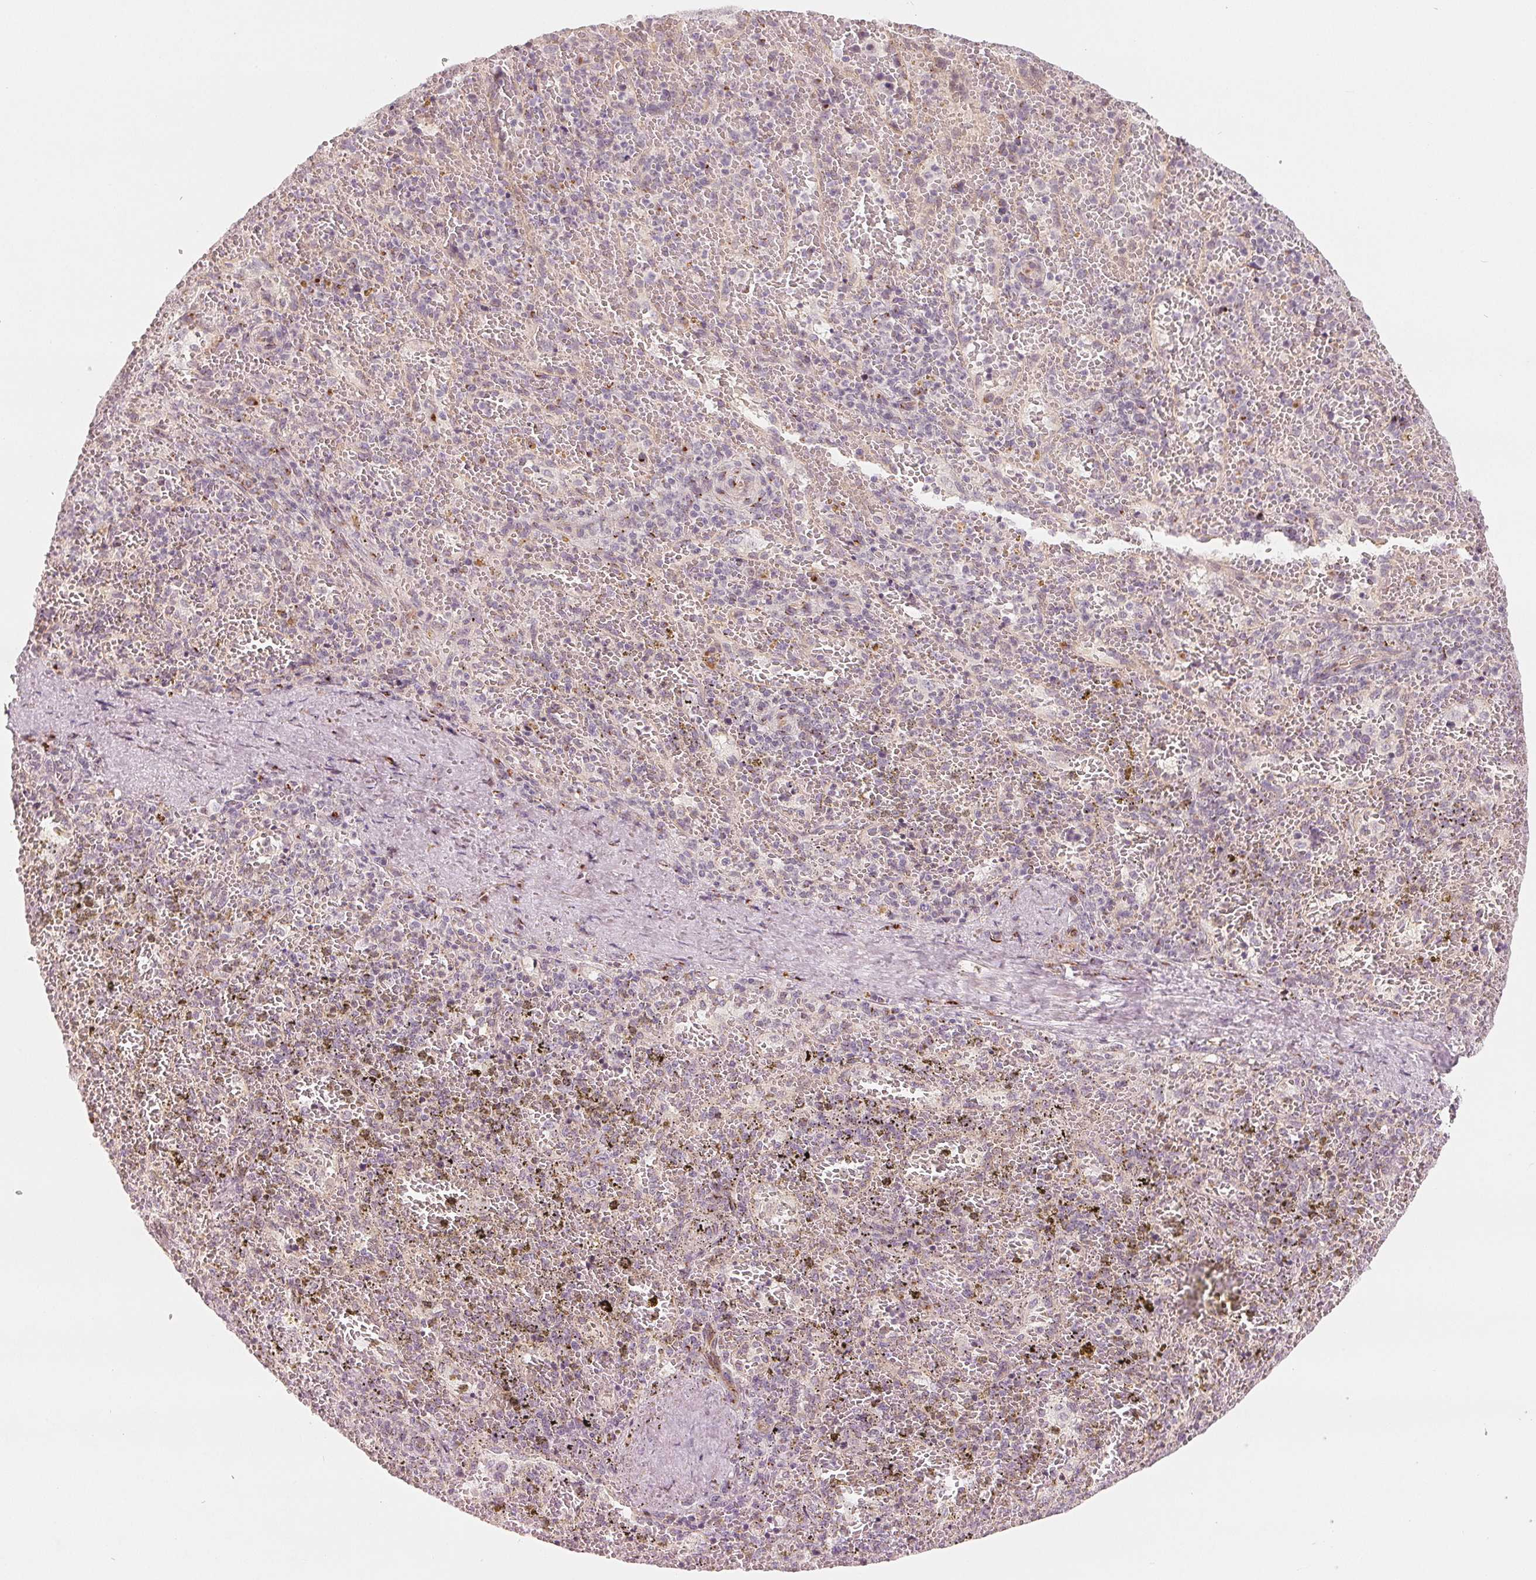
{"staining": {"intensity": "negative", "quantity": "none", "location": "none"}, "tissue": "spleen", "cell_type": "Cells in red pulp", "image_type": "normal", "snomed": [{"axis": "morphology", "description": "Normal tissue, NOS"}, {"axis": "topography", "description": "Spleen"}], "caption": "This is an immunohistochemistry (IHC) micrograph of unremarkable human spleen. There is no staining in cells in red pulp.", "gene": "TMSB15B", "patient": {"sex": "female", "age": 50}}